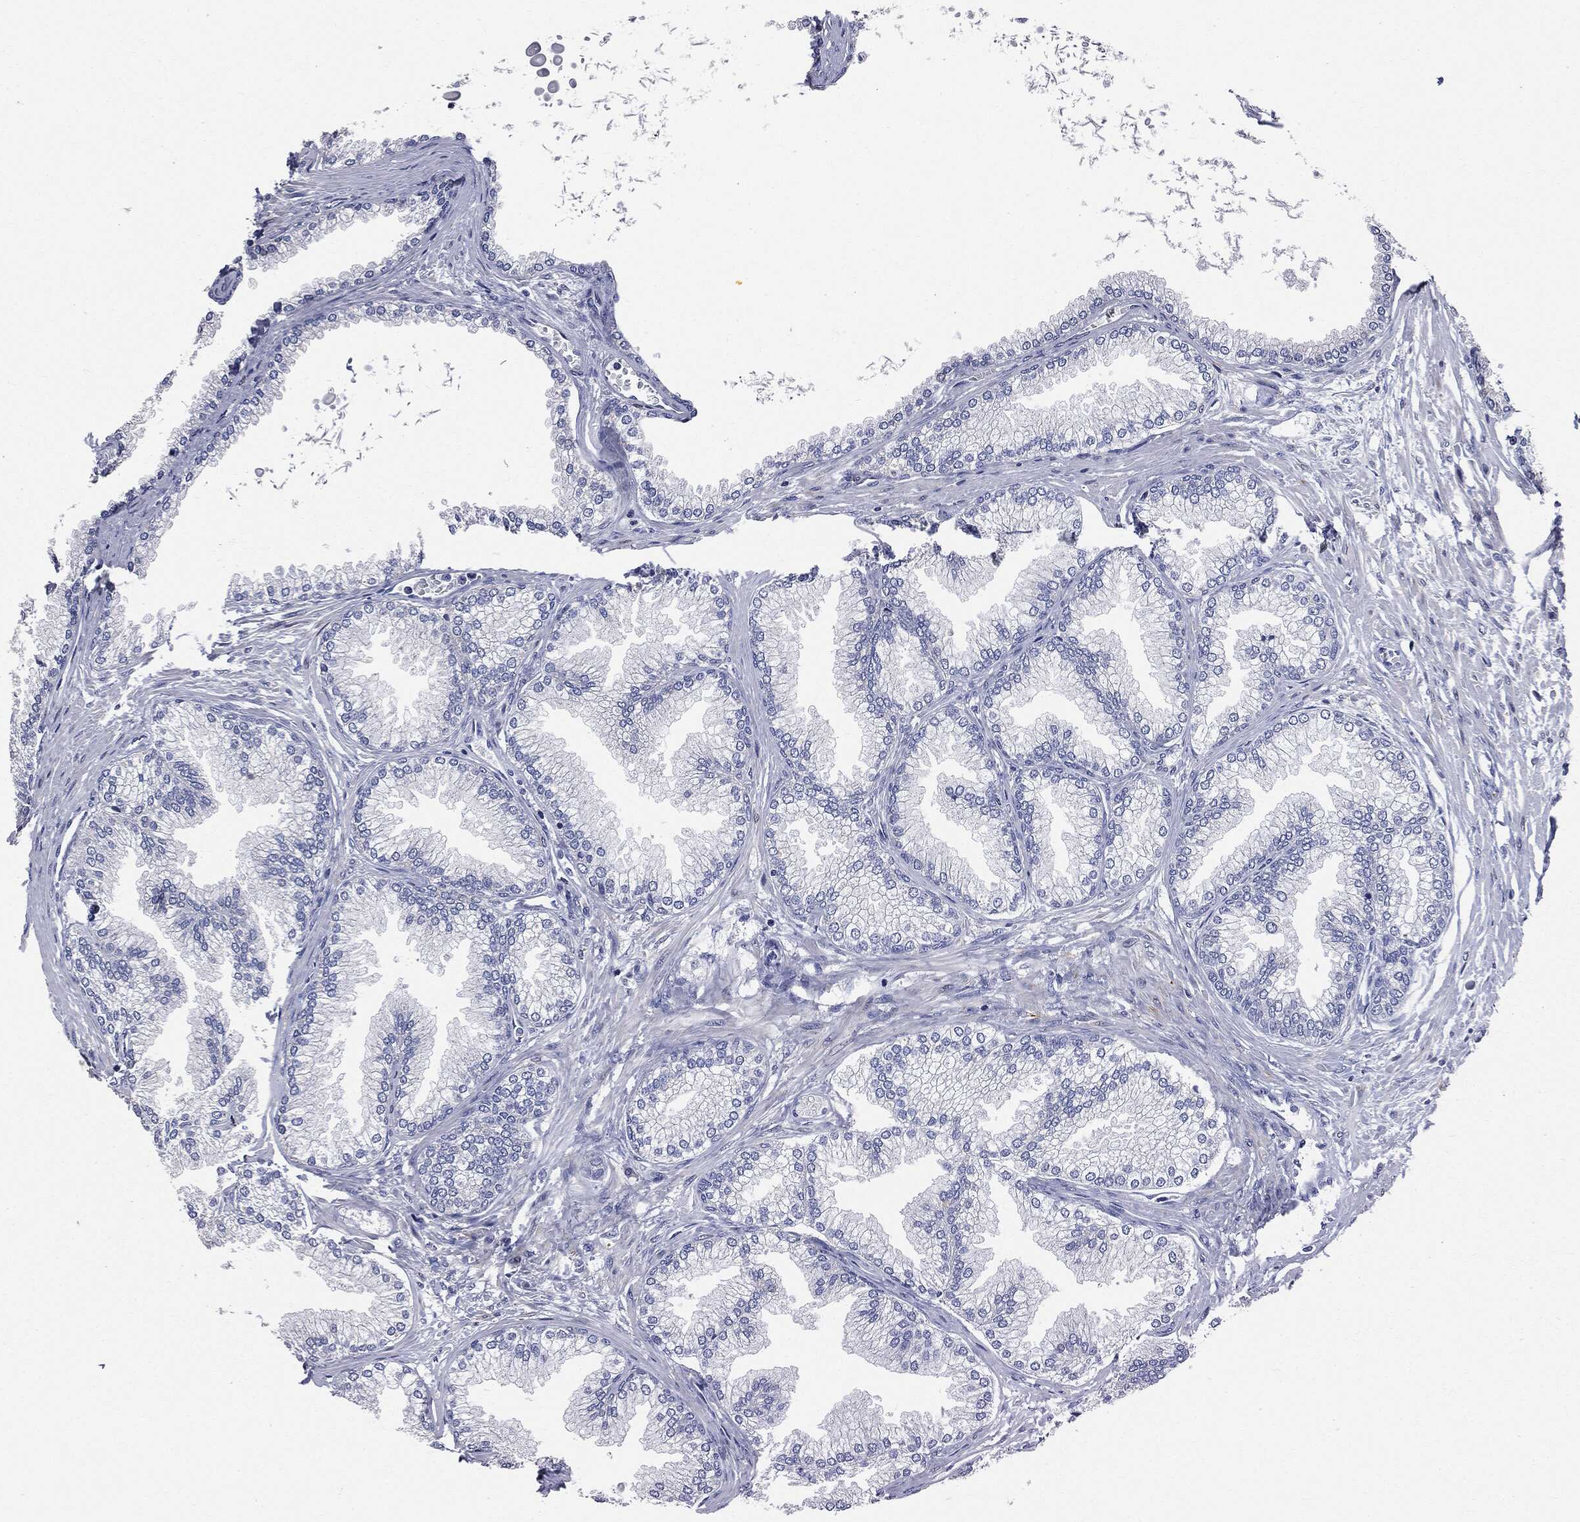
{"staining": {"intensity": "strong", "quantity": "<25%", "location": "cytoplasmic/membranous"}, "tissue": "prostate", "cell_type": "Glandular cells", "image_type": "normal", "snomed": [{"axis": "morphology", "description": "Normal tissue, NOS"}, {"axis": "topography", "description": "Prostate"}], "caption": "The image reveals immunohistochemical staining of normal prostate. There is strong cytoplasmic/membranous positivity is present in approximately <25% of glandular cells. The protein of interest is shown in brown color, while the nuclei are stained blue.", "gene": "PTGS2", "patient": {"sex": "male", "age": 72}}